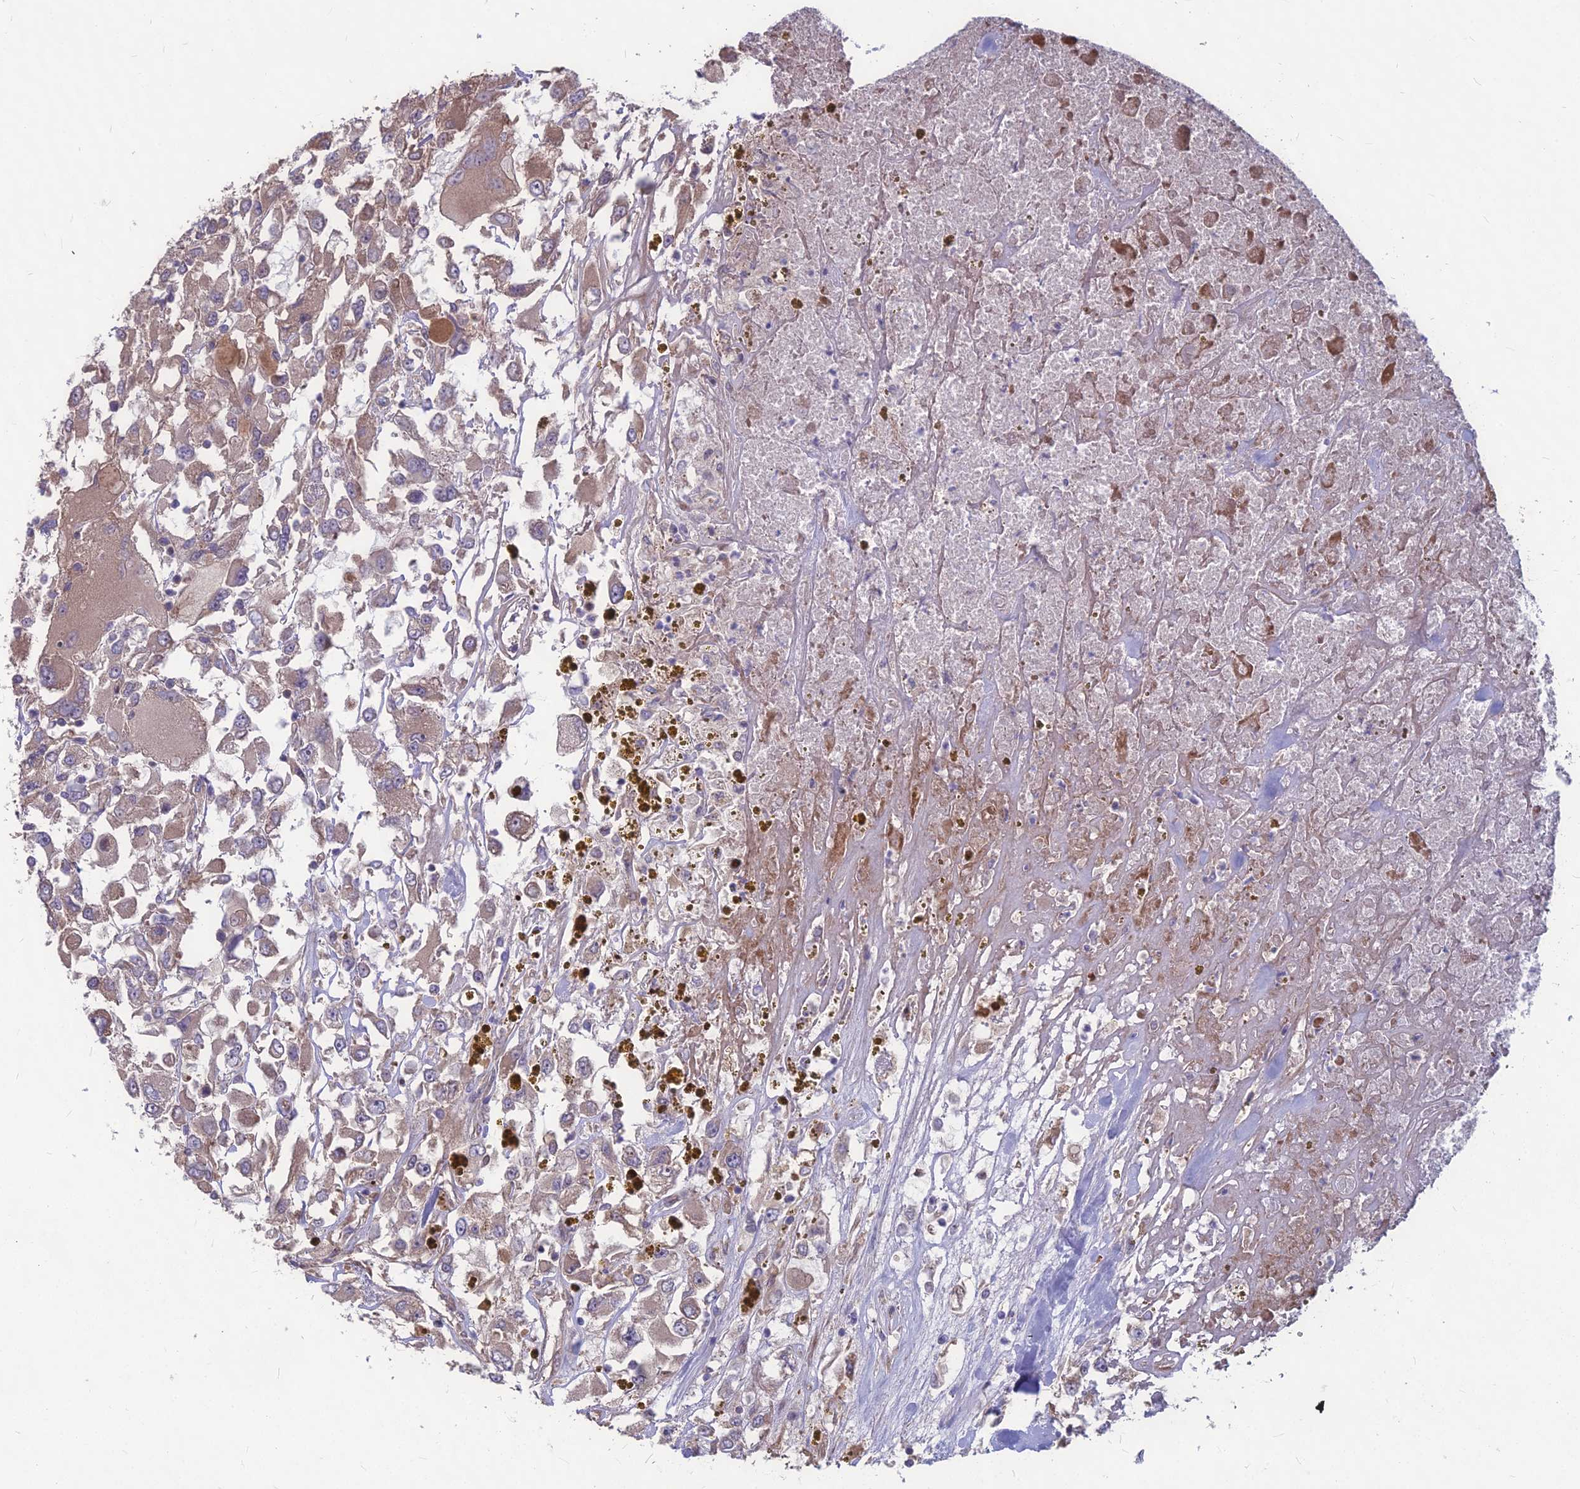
{"staining": {"intensity": "moderate", "quantity": "<25%", "location": "cytoplasmic/membranous"}, "tissue": "renal cancer", "cell_type": "Tumor cells", "image_type": "cancer", "snomed": [{"axis": "morphology", "description": "Adenocarcinoma, NOS"}, {"axis": "topography", "description": "Kidney"}], "caption": "Protein expression analysis of renal cancer (adenocarcinoma) exhibits moderate cytoplasmic/membranous positivity in approximately <25% of tumor cells.", "gene": "LSM6", "patient": {"sex": "female", "age": 52}}